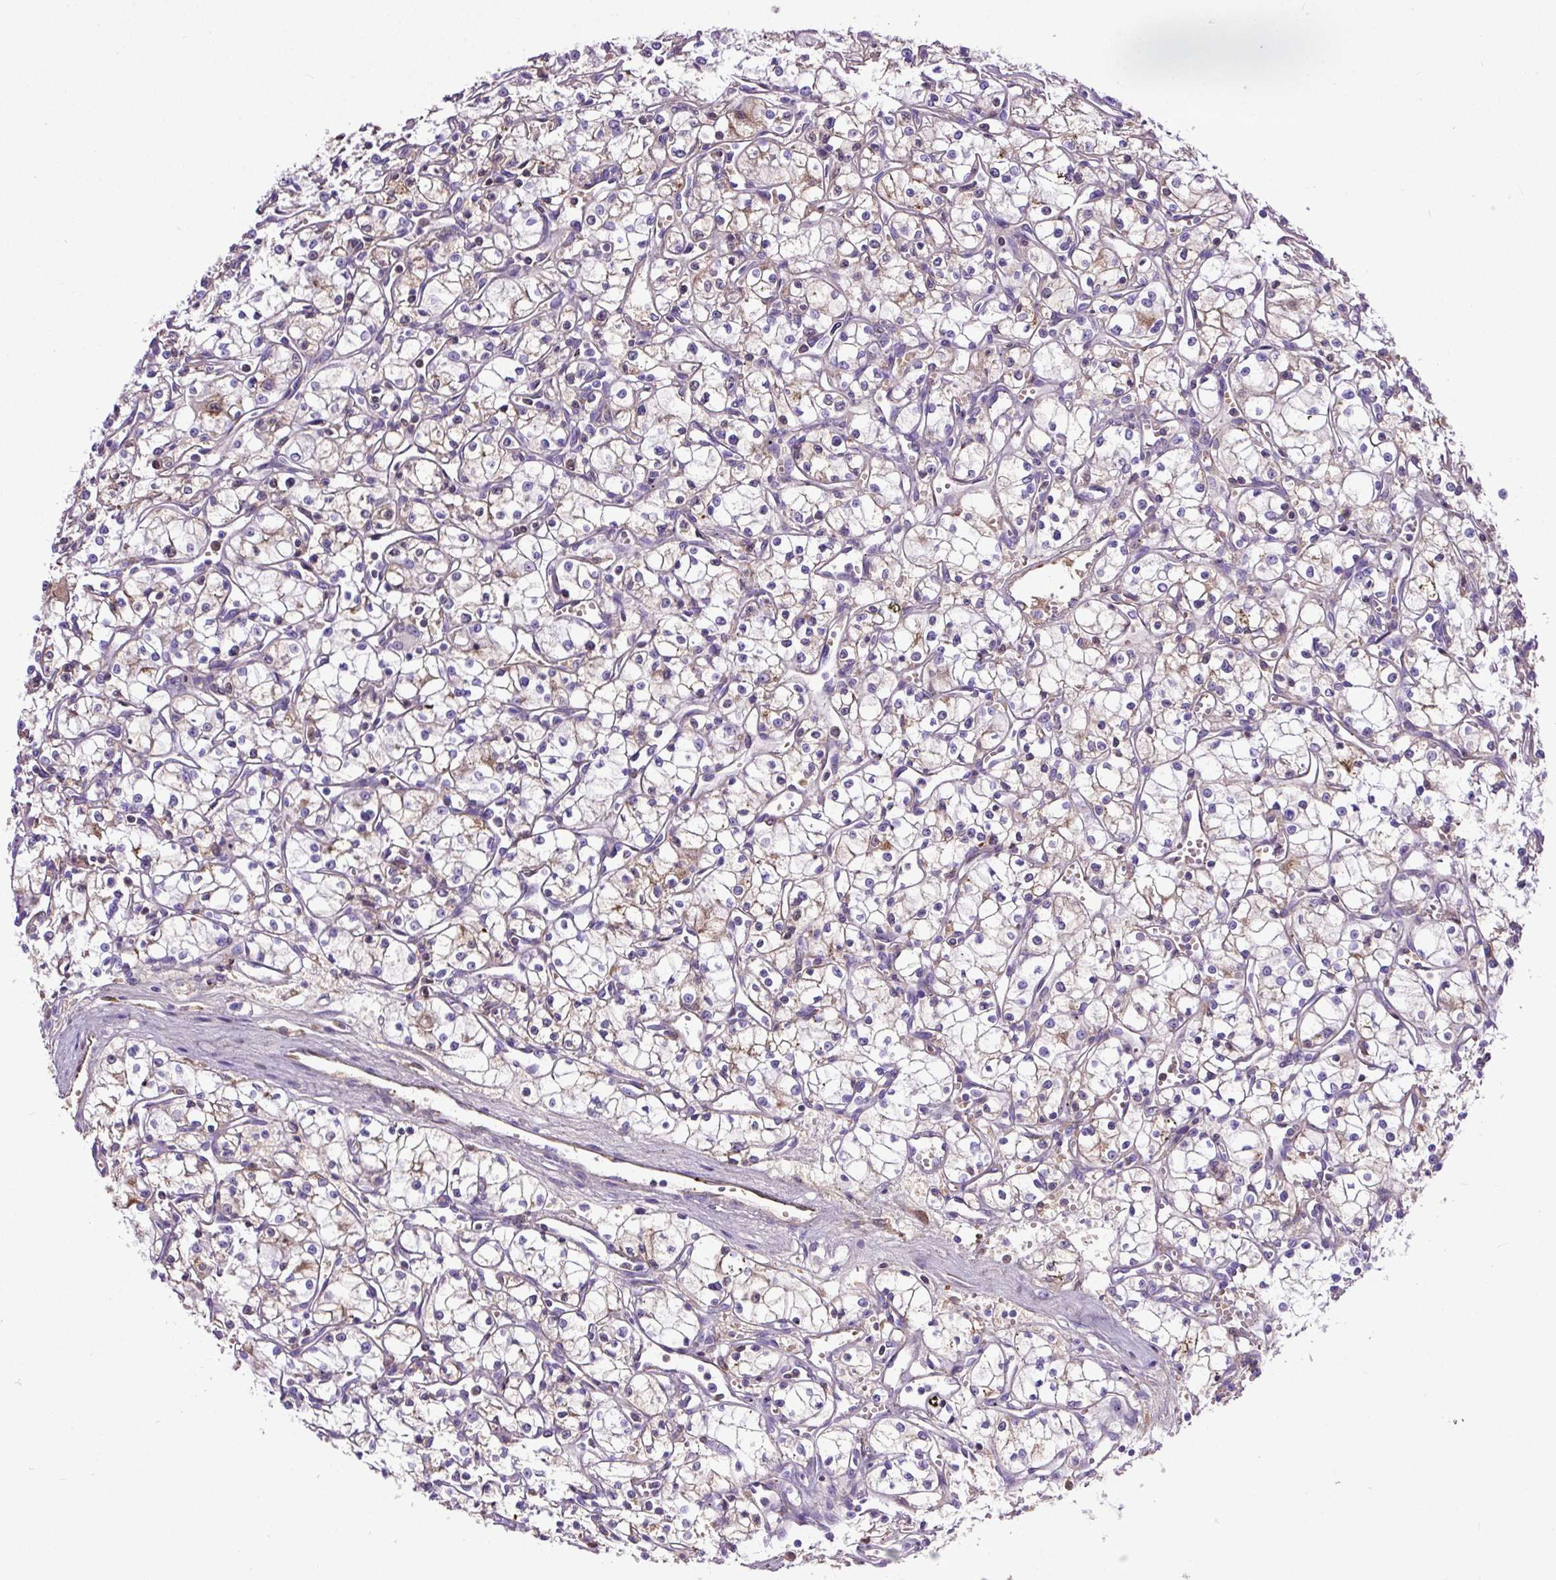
{"staining": {"intensity": "weak", "quantity": "<25%", "location": "cytoplasmic/membranous"}, "tissue": "renal cancer", "cell_type": "Tumor cells", "image_type": "cancer", "snomed": [{"axis": "morphology", "description": "Adenocarcinoma, NOS"}, {"axis": "topography", "description": "Kidney"}], "caption": "Protein analysis of renal cancer (adenocarcinoma) reveals no significant staining in tumor cells. (DAB (3,3'-diaminobenzidine) IHC with hematoxylin counter stain).", "gene": "CLEC3B", "patient": {"sex": "male", "age": 59}}